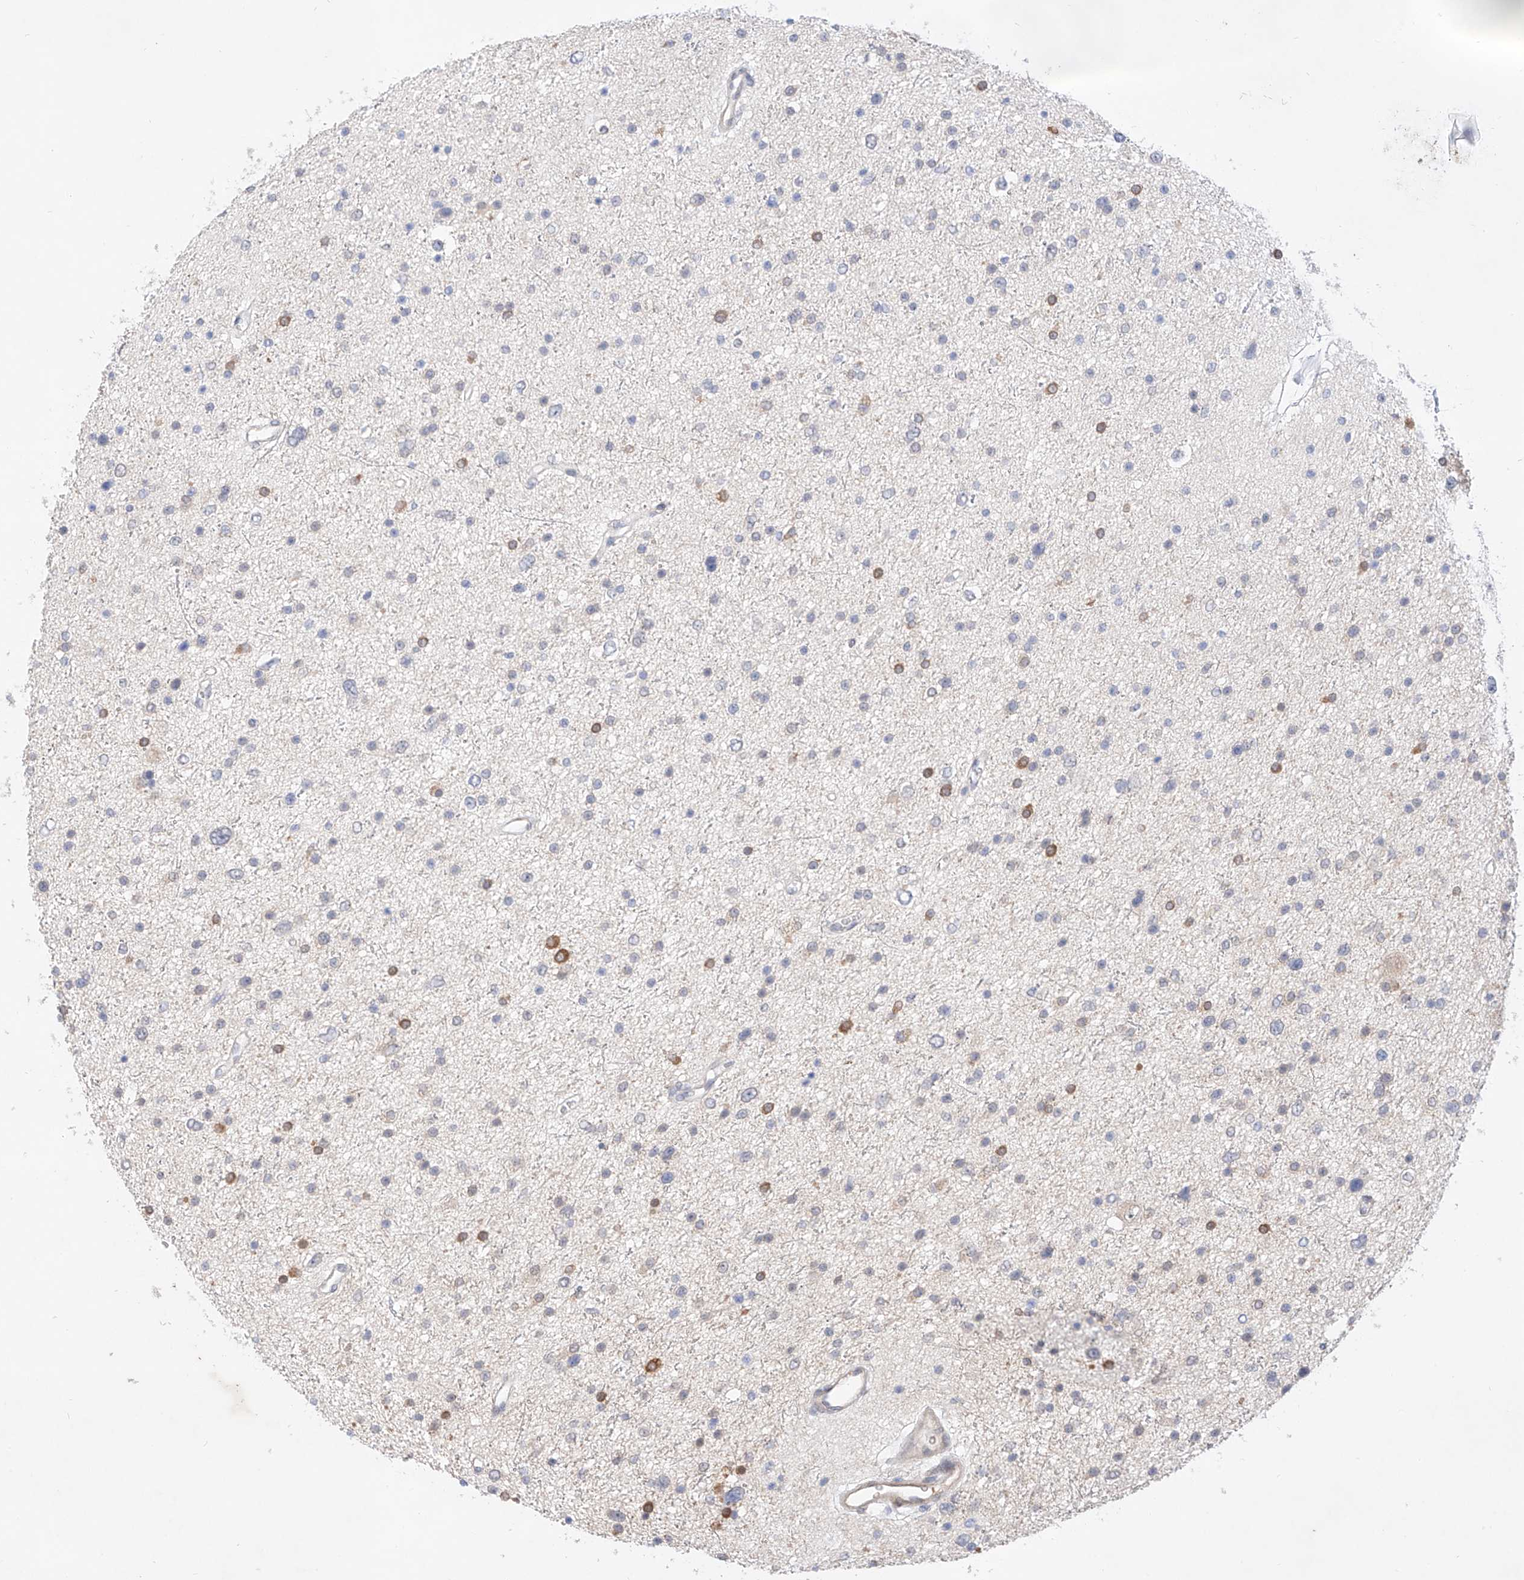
{"staining": {"intensity": "negative", "quantity": "none", "location": "none"}, "tissue": "glioma", "cell_type": "Tumor cells", "image_type": "cancer", "snomed": [{"axis": "morphology", "description": "Glioma, malignant, Low grade"}, {"axis": "topography", "description": "Brain"}], "caption": "There is no significant expression in tumor cells of malignant low-grade glioma. Brightfield microscopy of immunohistochemistry stained with DAB (3,3'-diaminobenzidine) (brown) and hematoxylin (blue), captured at high magnification.", "gene": "ZNF124", "patient": {"sex": "female", "age": 37}}